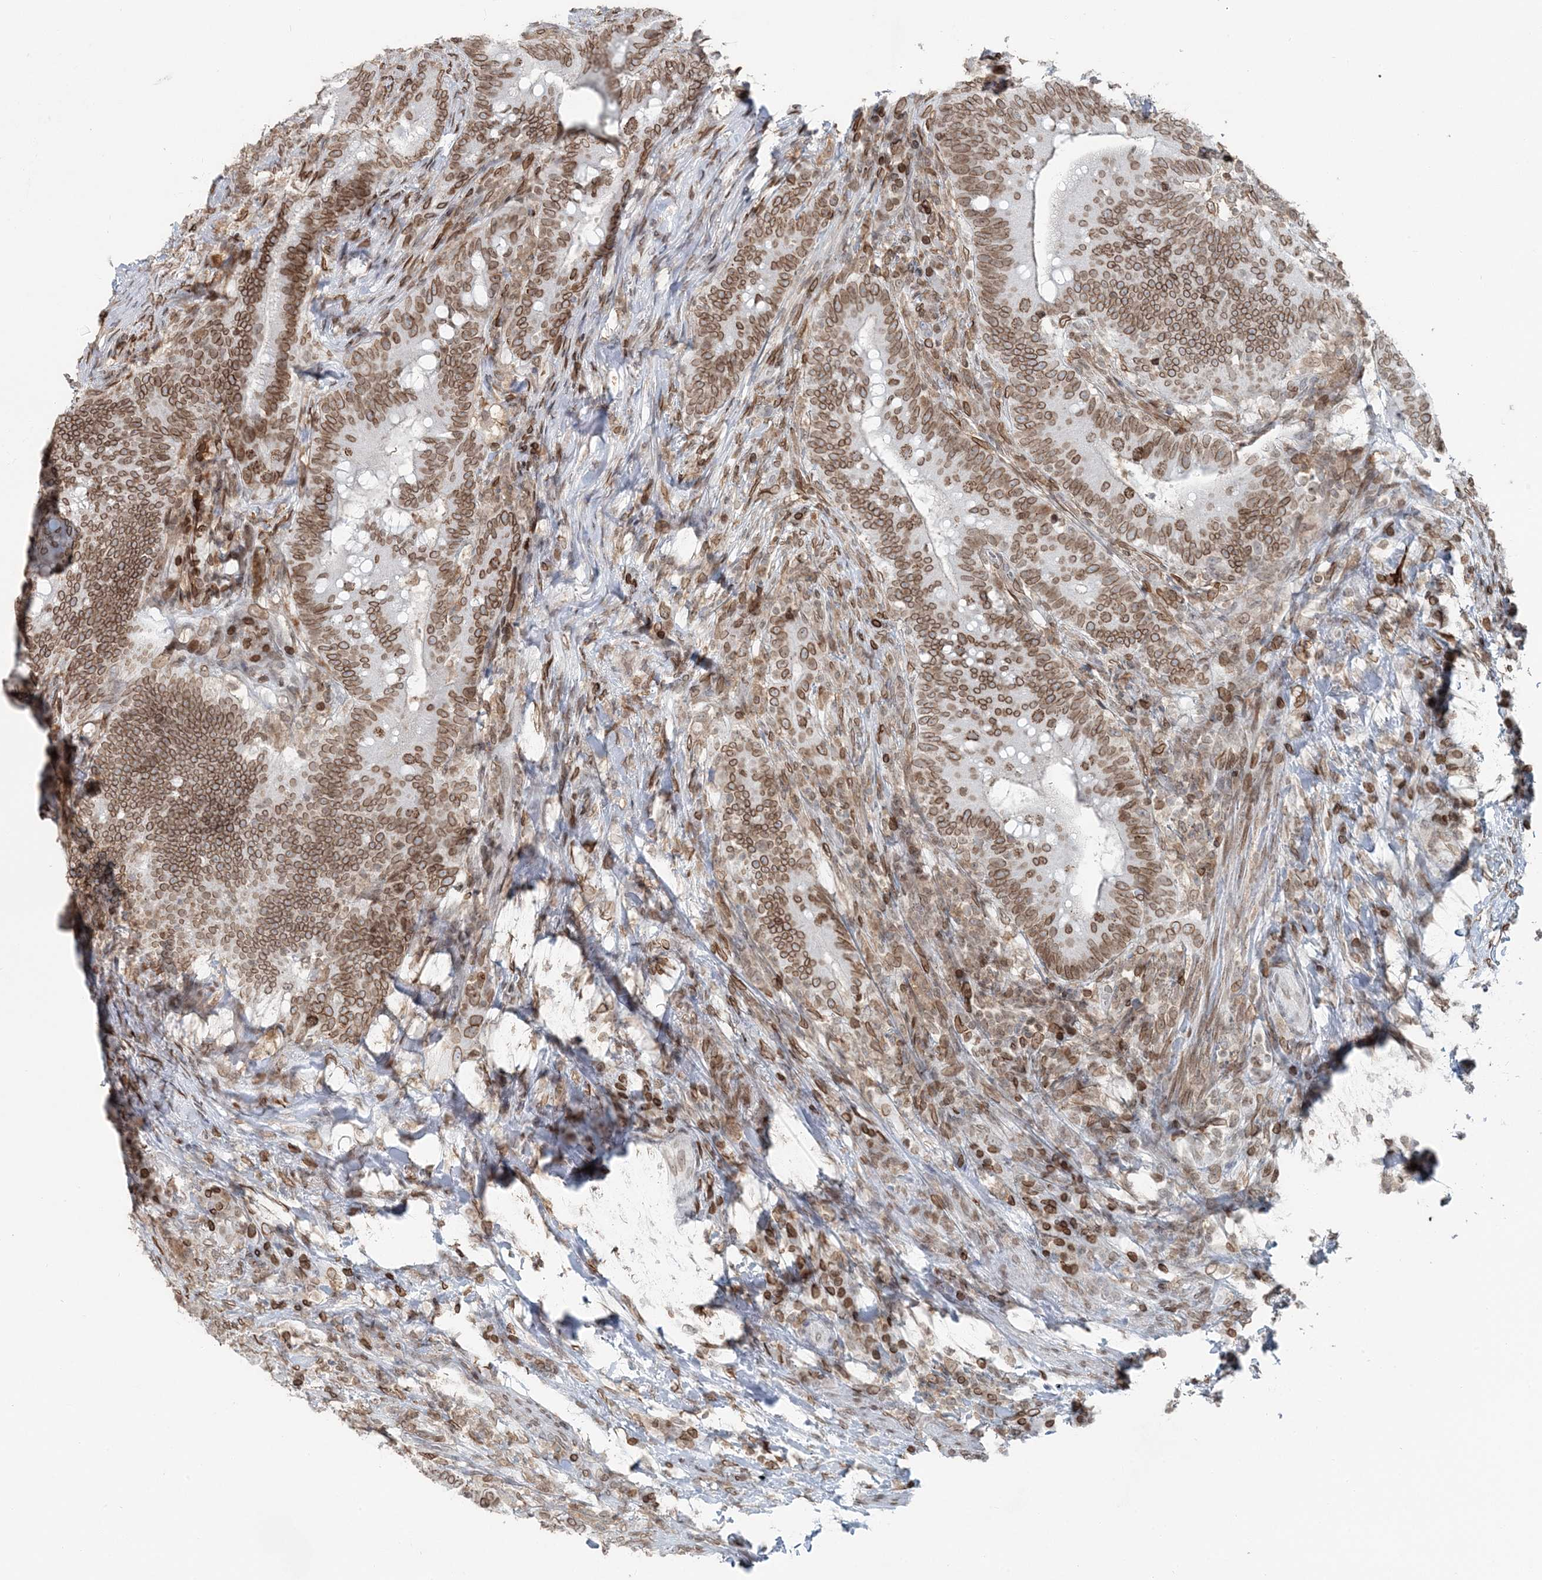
{"staining": {"intensity": "moderate", "quantity": ">75%", "location": "cytoplasmic/membranous,nuclear"}, "tissue": "colorectal cancer", "cell_type": "Tumor cells", "image_type": "cancer", "snomed": [{"axis": "morphology", "description": "Adenocarcinoma, NOS"}, {"axis": "topography", "description": "Colon"}], "caption": "IHC photomicrograph of colorectal cancer stained for a protein (brown), which shows medium levels of moderate cytoplasmic/membranous and nuclear expression in approximately >75% of tumor cells.", "gene": "GJD4", "patient": {"sex": "female", "age": 66}}